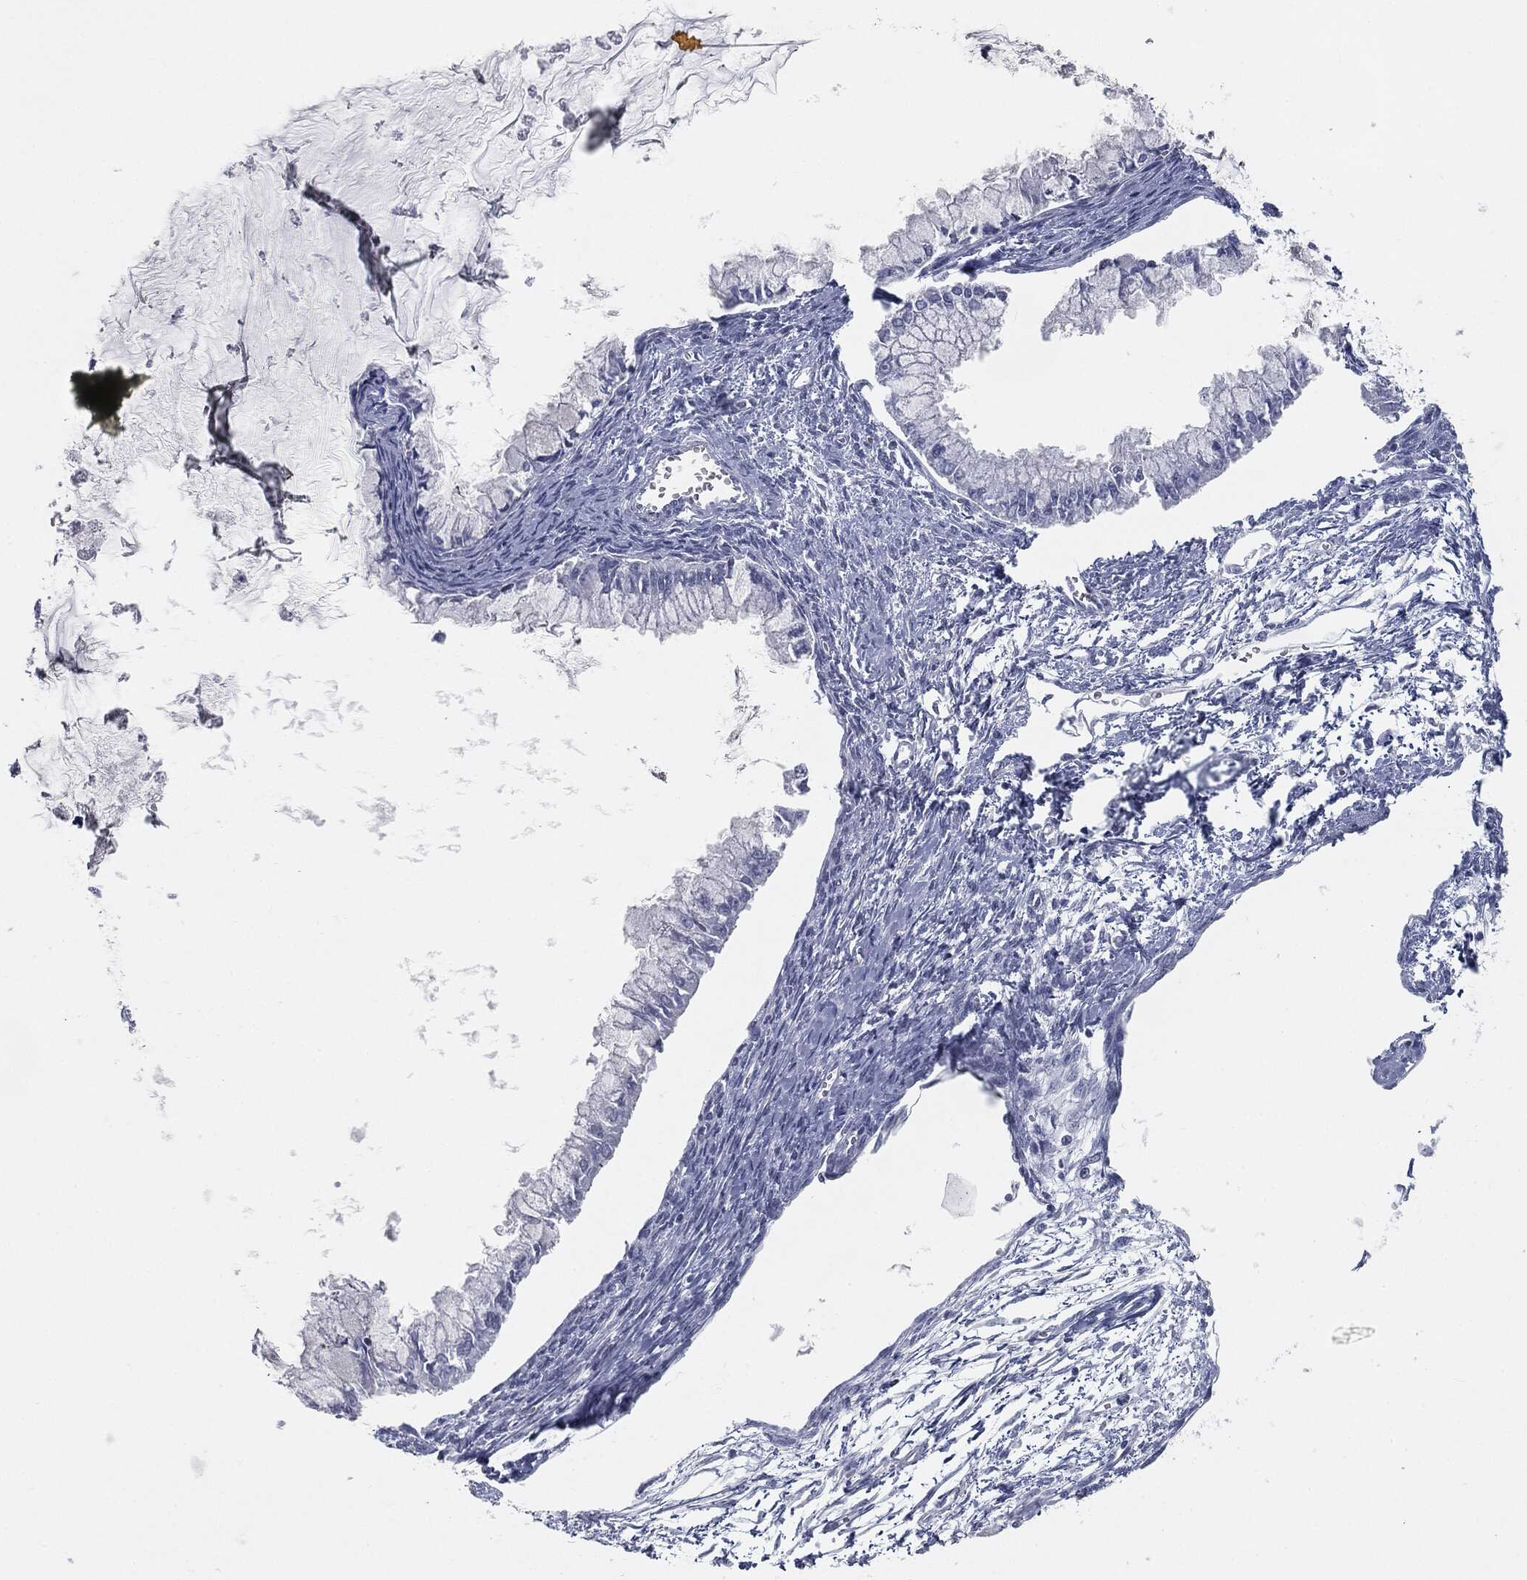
{"staining": {"intensity": "negative", "quantity": "none", "location": "none"}, "tissue": "ovarian cancer", "cell_type": "Tumor cells", "image_type": "cancer", "snomed": [{"axis": "morphology", "description": "Cystadenocarcinoma, mucinous, NOS"}, {"axis": "topography", "description": "Ovary"}], "caption": "This is a image of IHC staining of ovarian cancer (mucinous cystadenocarcinoma), which shows no staining in tumor cells.", "gene": "PRAME", "patient": {"sex": "female", "age": 34}}